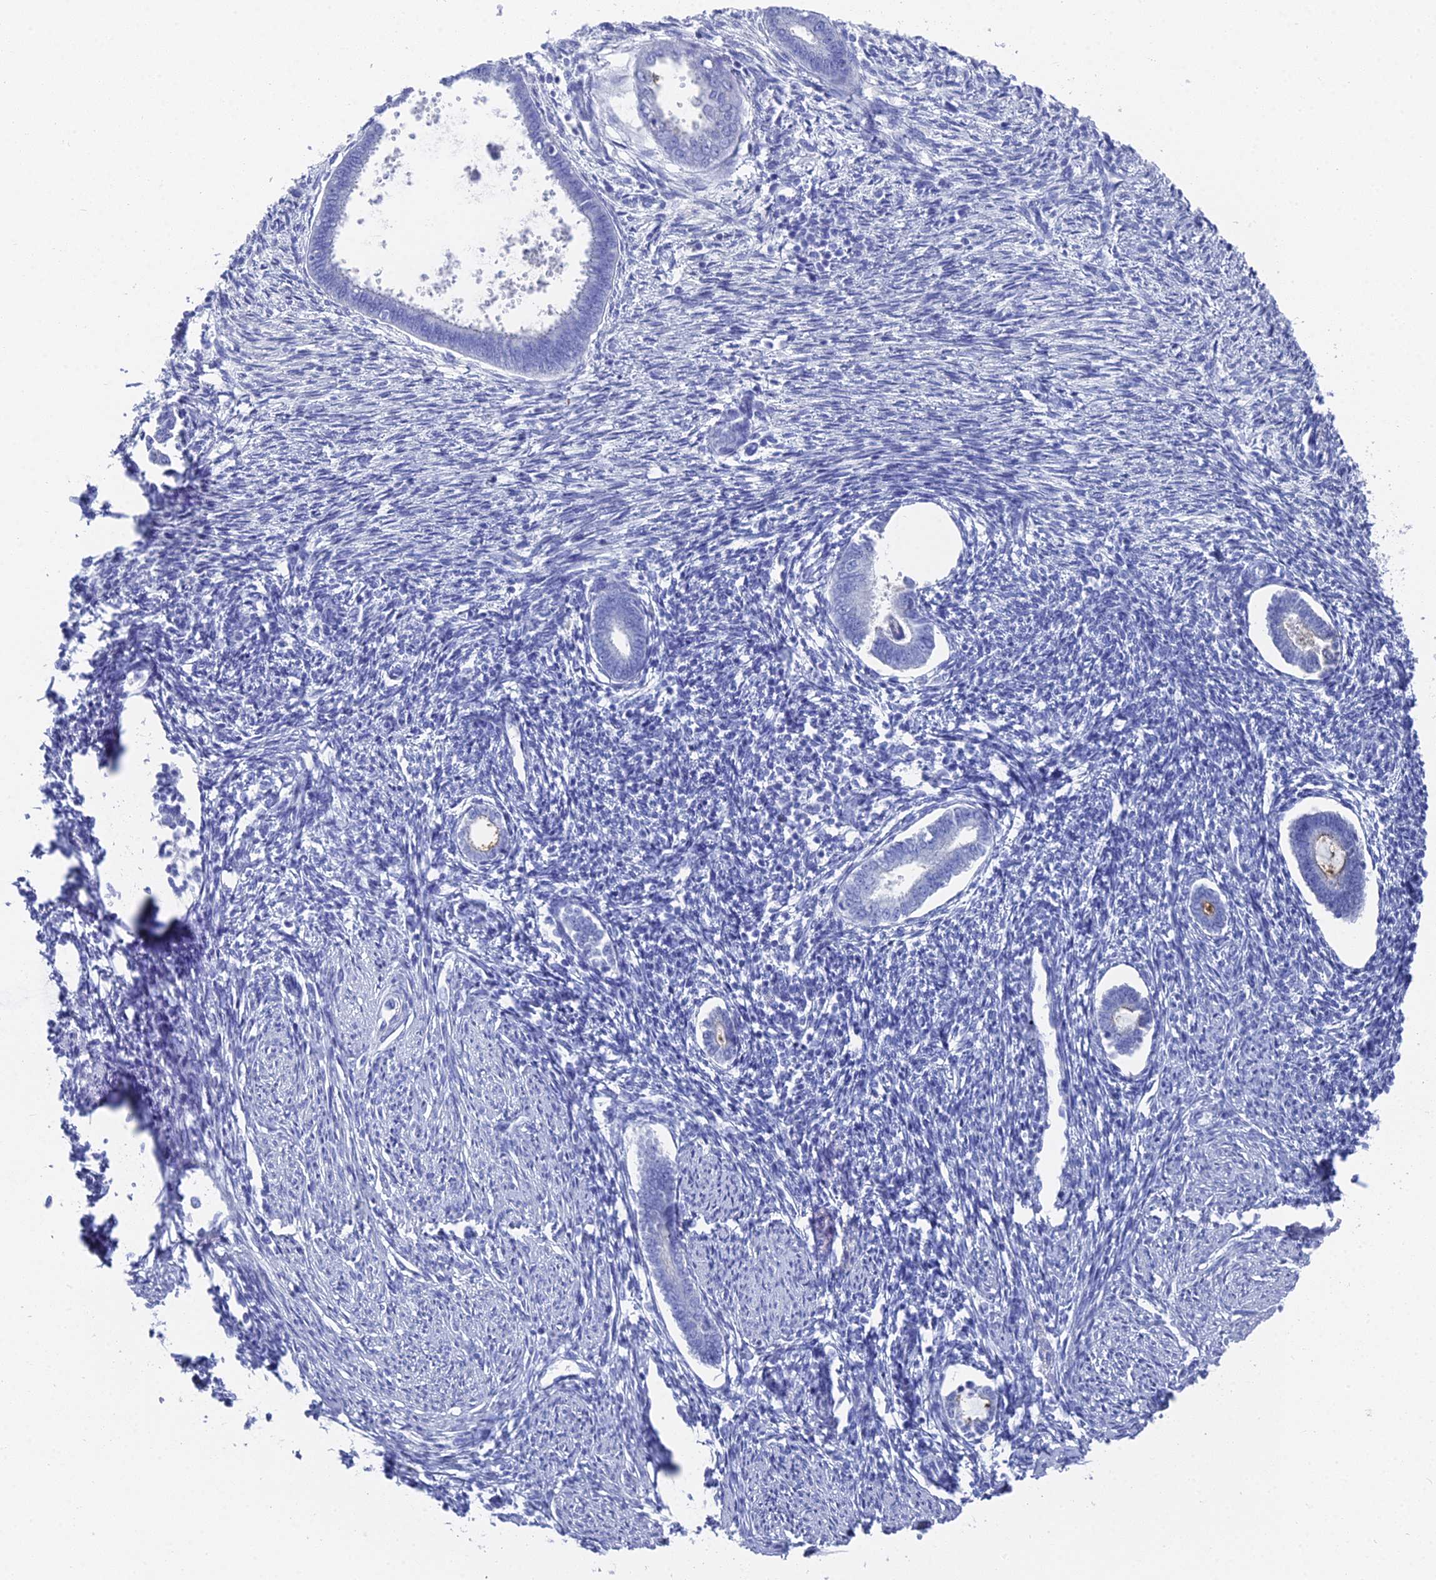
{"staining": {"intensity": "negative", "quantity": "none", "location": "none"}, "tissue": "endometrium", "cell_type": "Cells in endometrial stroma", "image_type": "normal", "snomed": [{"axis": "morphology", "description": "Normal tissue, NOS"}, {"axis": "topography", "description": "Endometrium"}], "caption": "Cells in endometrial stroma are negative for brown protein staining in benign endometrium. (DAB IHC with hematoxylin counter stain).", "gene": "ENPP3", "patient": {"sex": "female", "age": 56}}